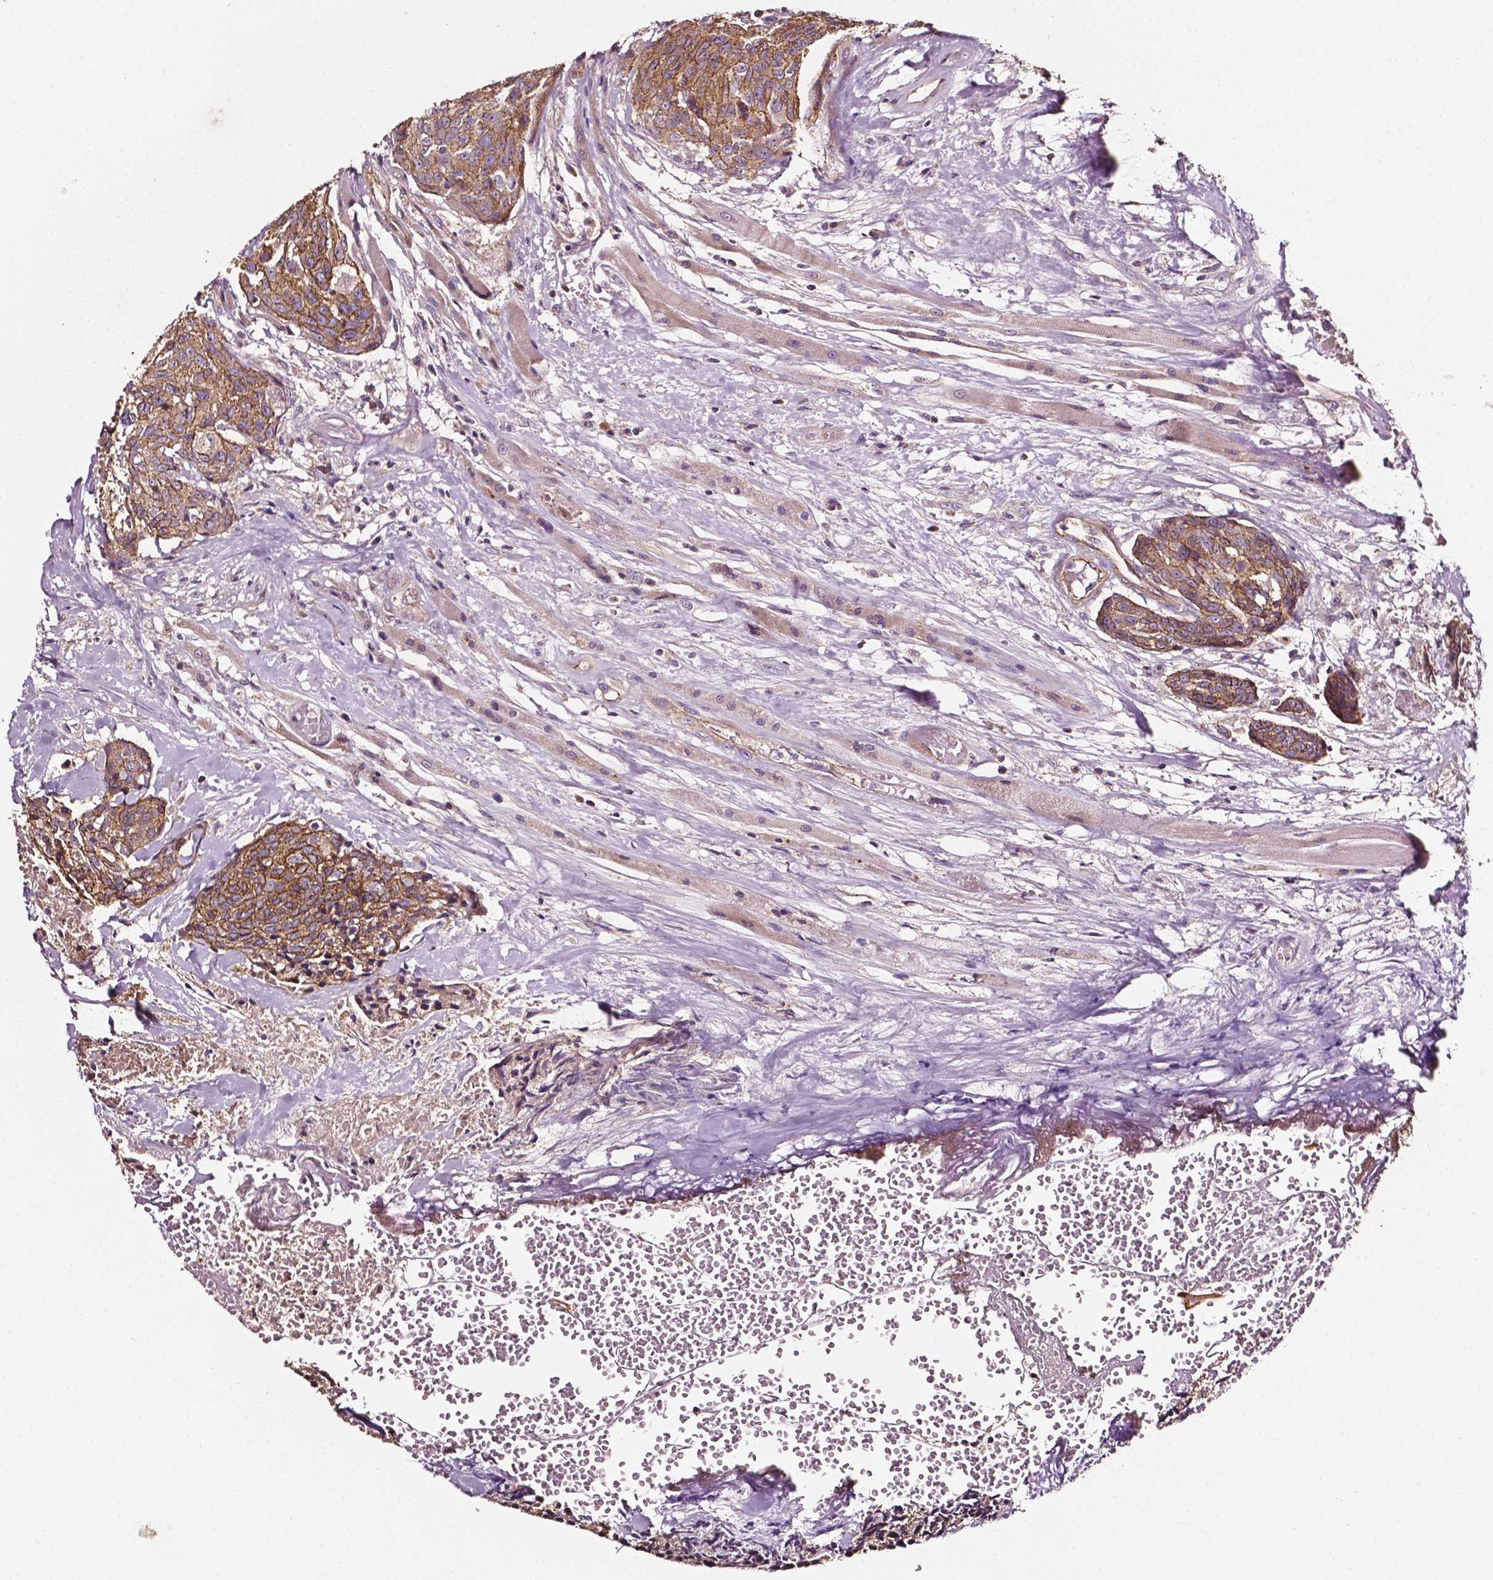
{"staining": {"intensity": "moderate", "quantity": ">75%", "location": "cytoplasmic/membranous"}, "tissue": "head and neck cancer", "cell_type": "Tumor cells", "image_type": "cancer", "snomed": [{"axis": "morphology", "description": "Squamous cell carcinoma, NOS"}, {"axis": "topography", "description": "Oral tissue"}, {"axis": "topography", "description": "Head-Neck"}], "caption": "Moderate cytoplasmic/membranous expression for a protein is appreciated in about >75% of tumor cells of head and neck cancer (squamous cell carcinoma) using IHC.", "gene": "ATG16L1", "patient": {"sex": "male", "age": 64}}